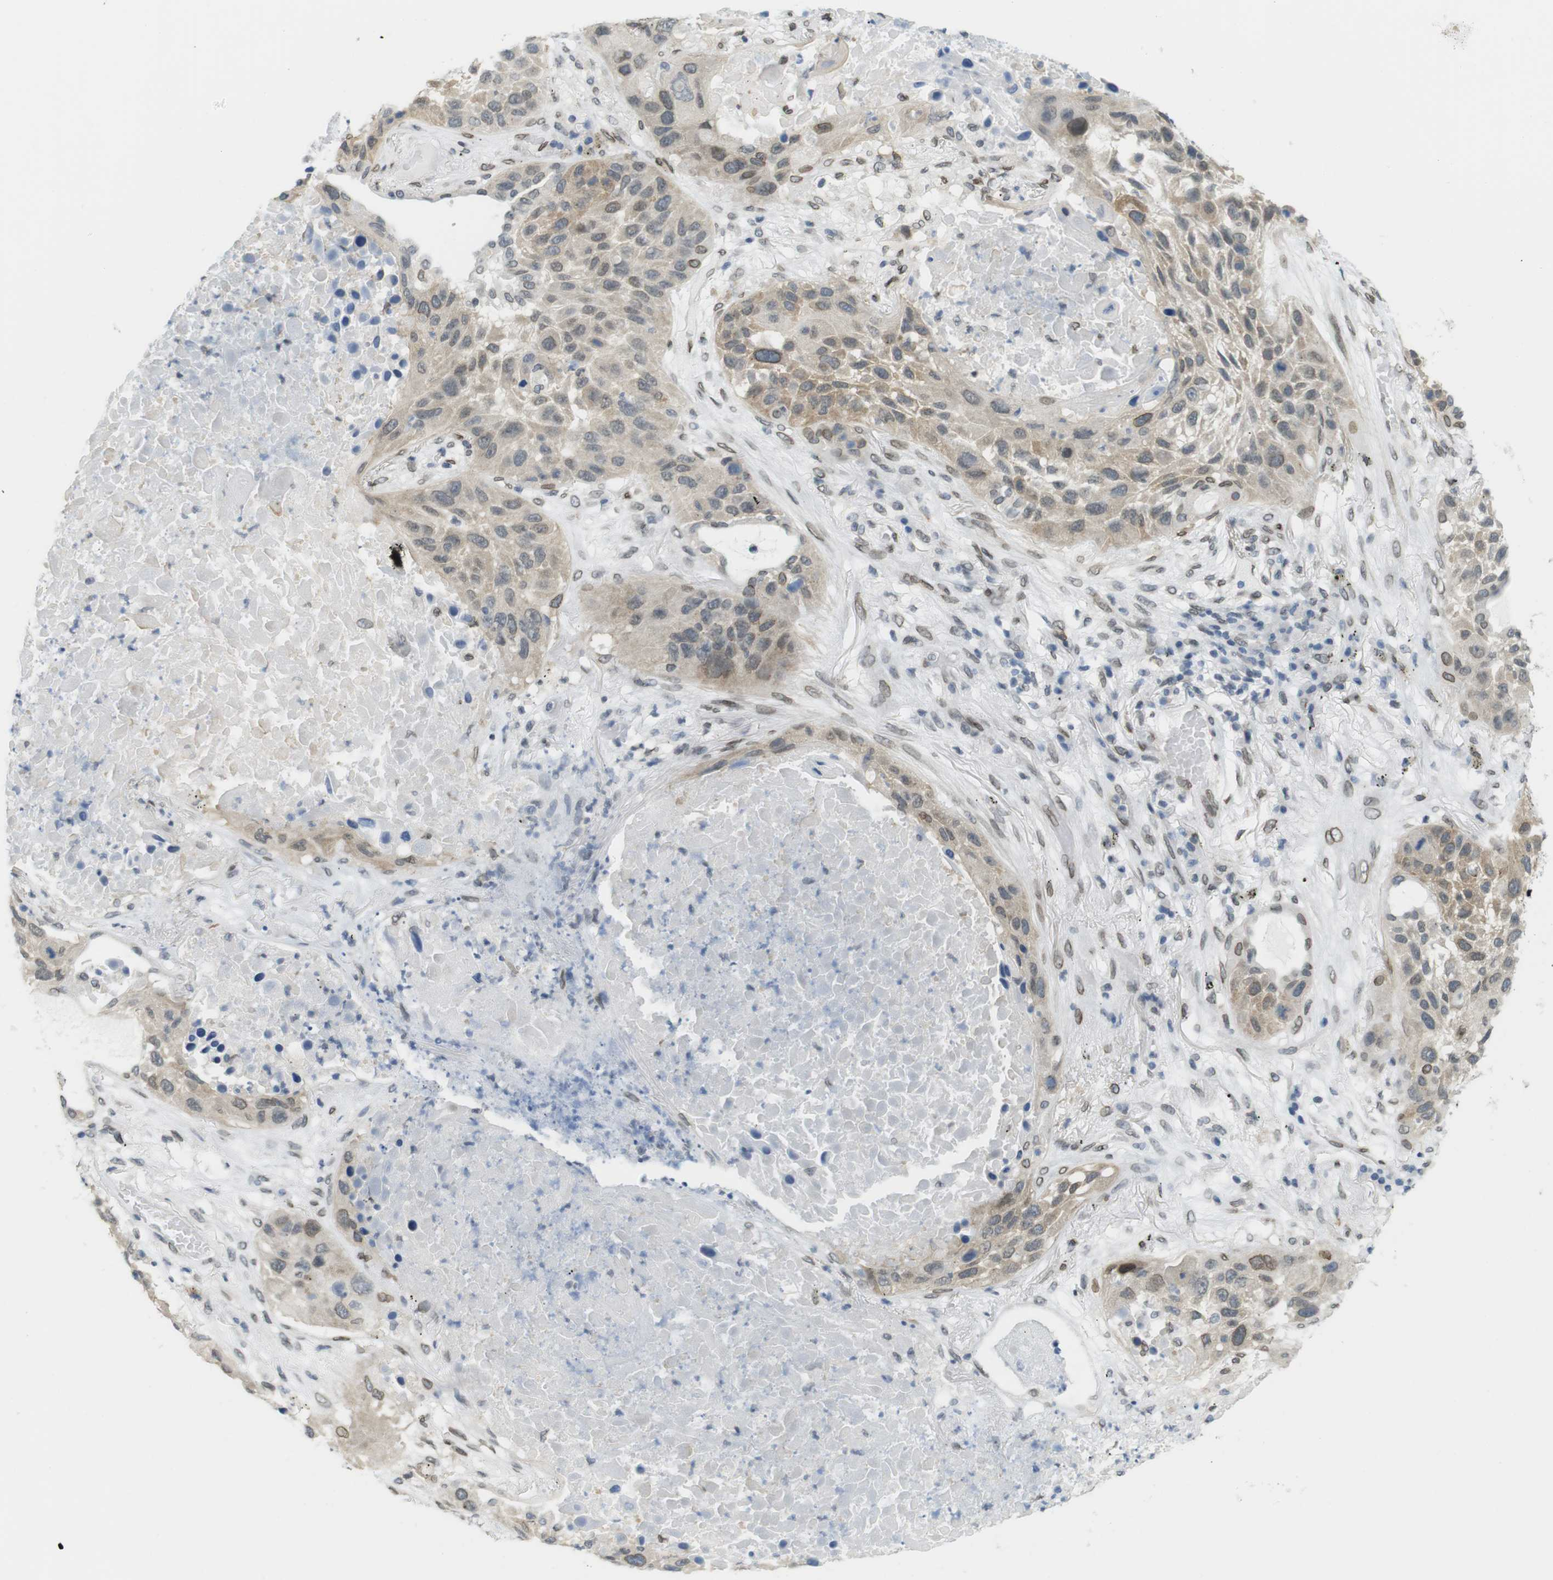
{"staining": {"intensity": "weak", "quantity": "25%-75%", "location": "cytoplasmic/membranous,nuclear"}, "tissue": "lung cancer", "cell_type": "Tumor cells", "image_type": "cancer", "snomed": [{"axis": "morphology", "description": "Squamous cell carcinoma, NOS"}, {"axis": "topography", "description": "Lung"}], "caption": "Lung cancer (squamous cell carcinoma) stained for a protein exhibits weak cytoplasmic/membranous and nuclear positivity in tumor cells.", "gene": "ARL6IP6", "patient": {"sex": "male", "age": 57}}